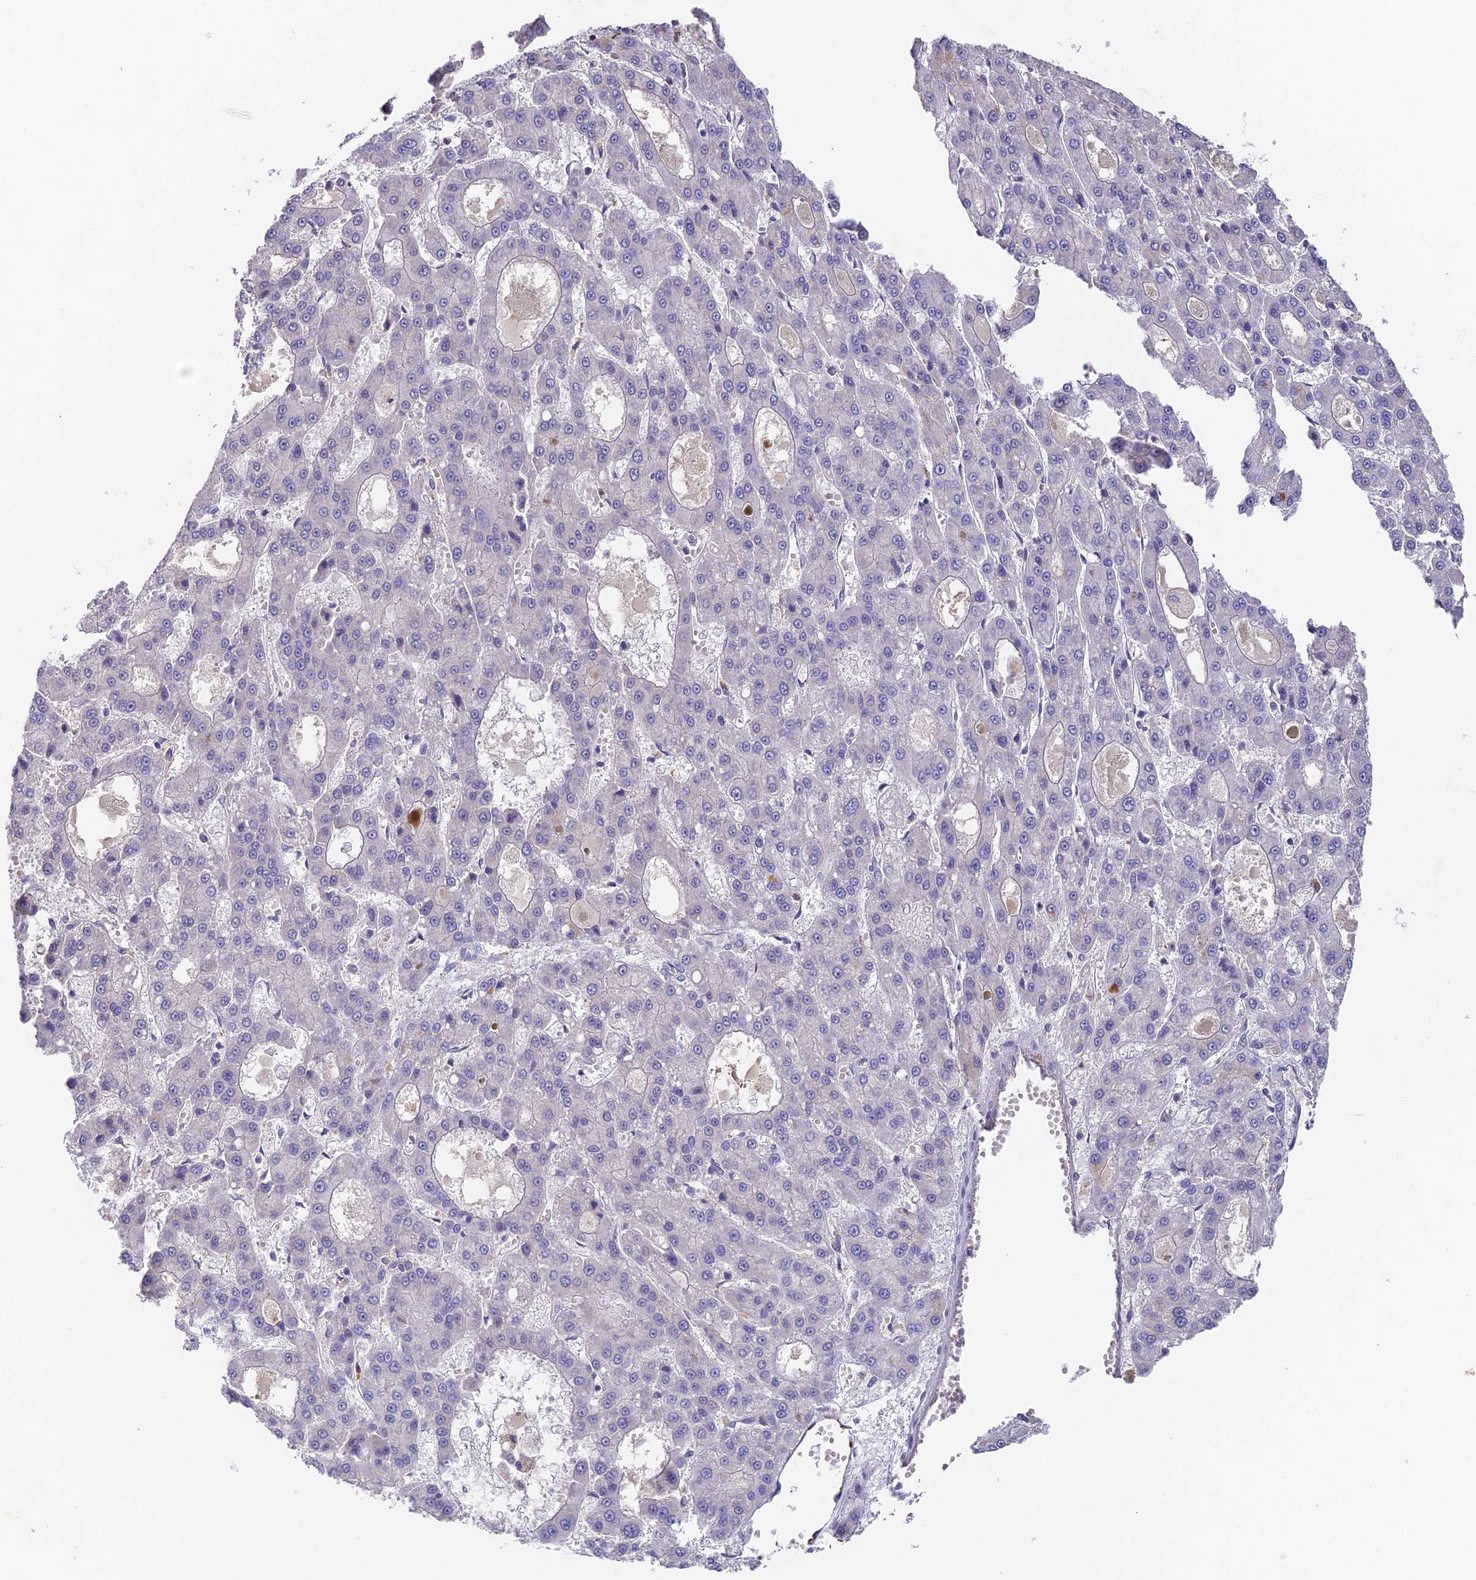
{"staining": {"intensity": "negative", "quantity": "none", "location": "none"}, "tissue": "liver cancer", "cell_type": "Tumor cells", "image_type": "cancer", "snomed": [{"axis": "morphology", "description": "Carcinoma, Hepatocellular, NOS"}, {"axis": "topography", "description": "Liver"}], "caption": "There is no significant positivity in tumor cells of liver hepatocellular carcinoma. (DAB immunohistochemistry, high magnification).", "gene": "DNAAF10", "patient": {"sex": "male", "age": 70}}